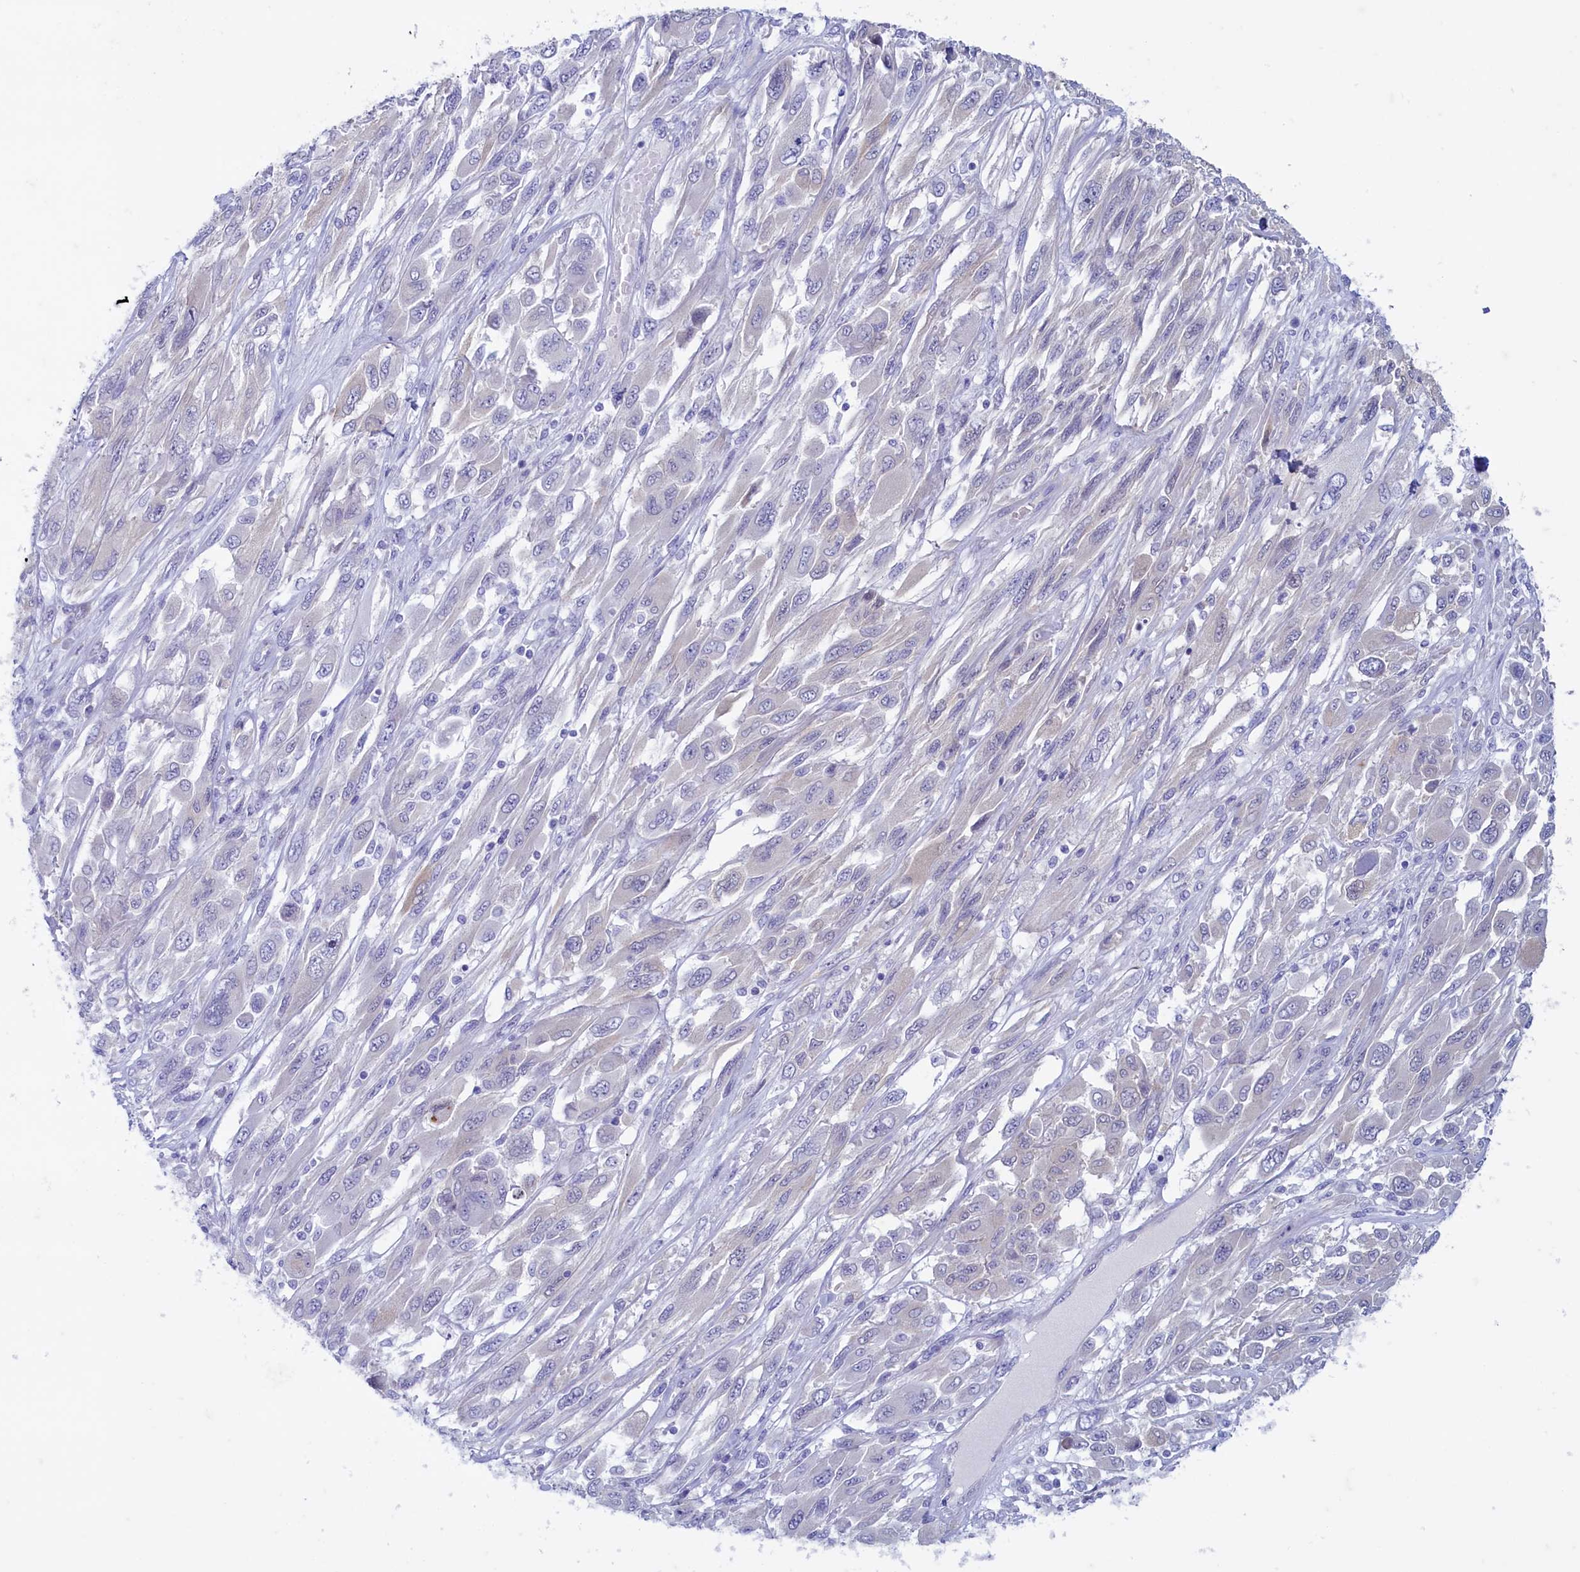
{"staining": {"intensity": "negative", "quantity": "none", "location": "none"}, "tissue": "melanoma", "cell_type": "Tumor cells", "image_type": "cancer", "snomed": [{"axis": "morphology", "description": "Malignant melanoma, NOS"}, {"axis": "topography", "description": "Skin"}], "caption": "Tumor cells show no significant protein expression in malignant melanoma. (DAB immunohistochemistry (IHC) visualized using brightfield microscopy, high magnification).", "gene": "MAP1LC3A", "patient": {"sex": "female", "age": 91}}